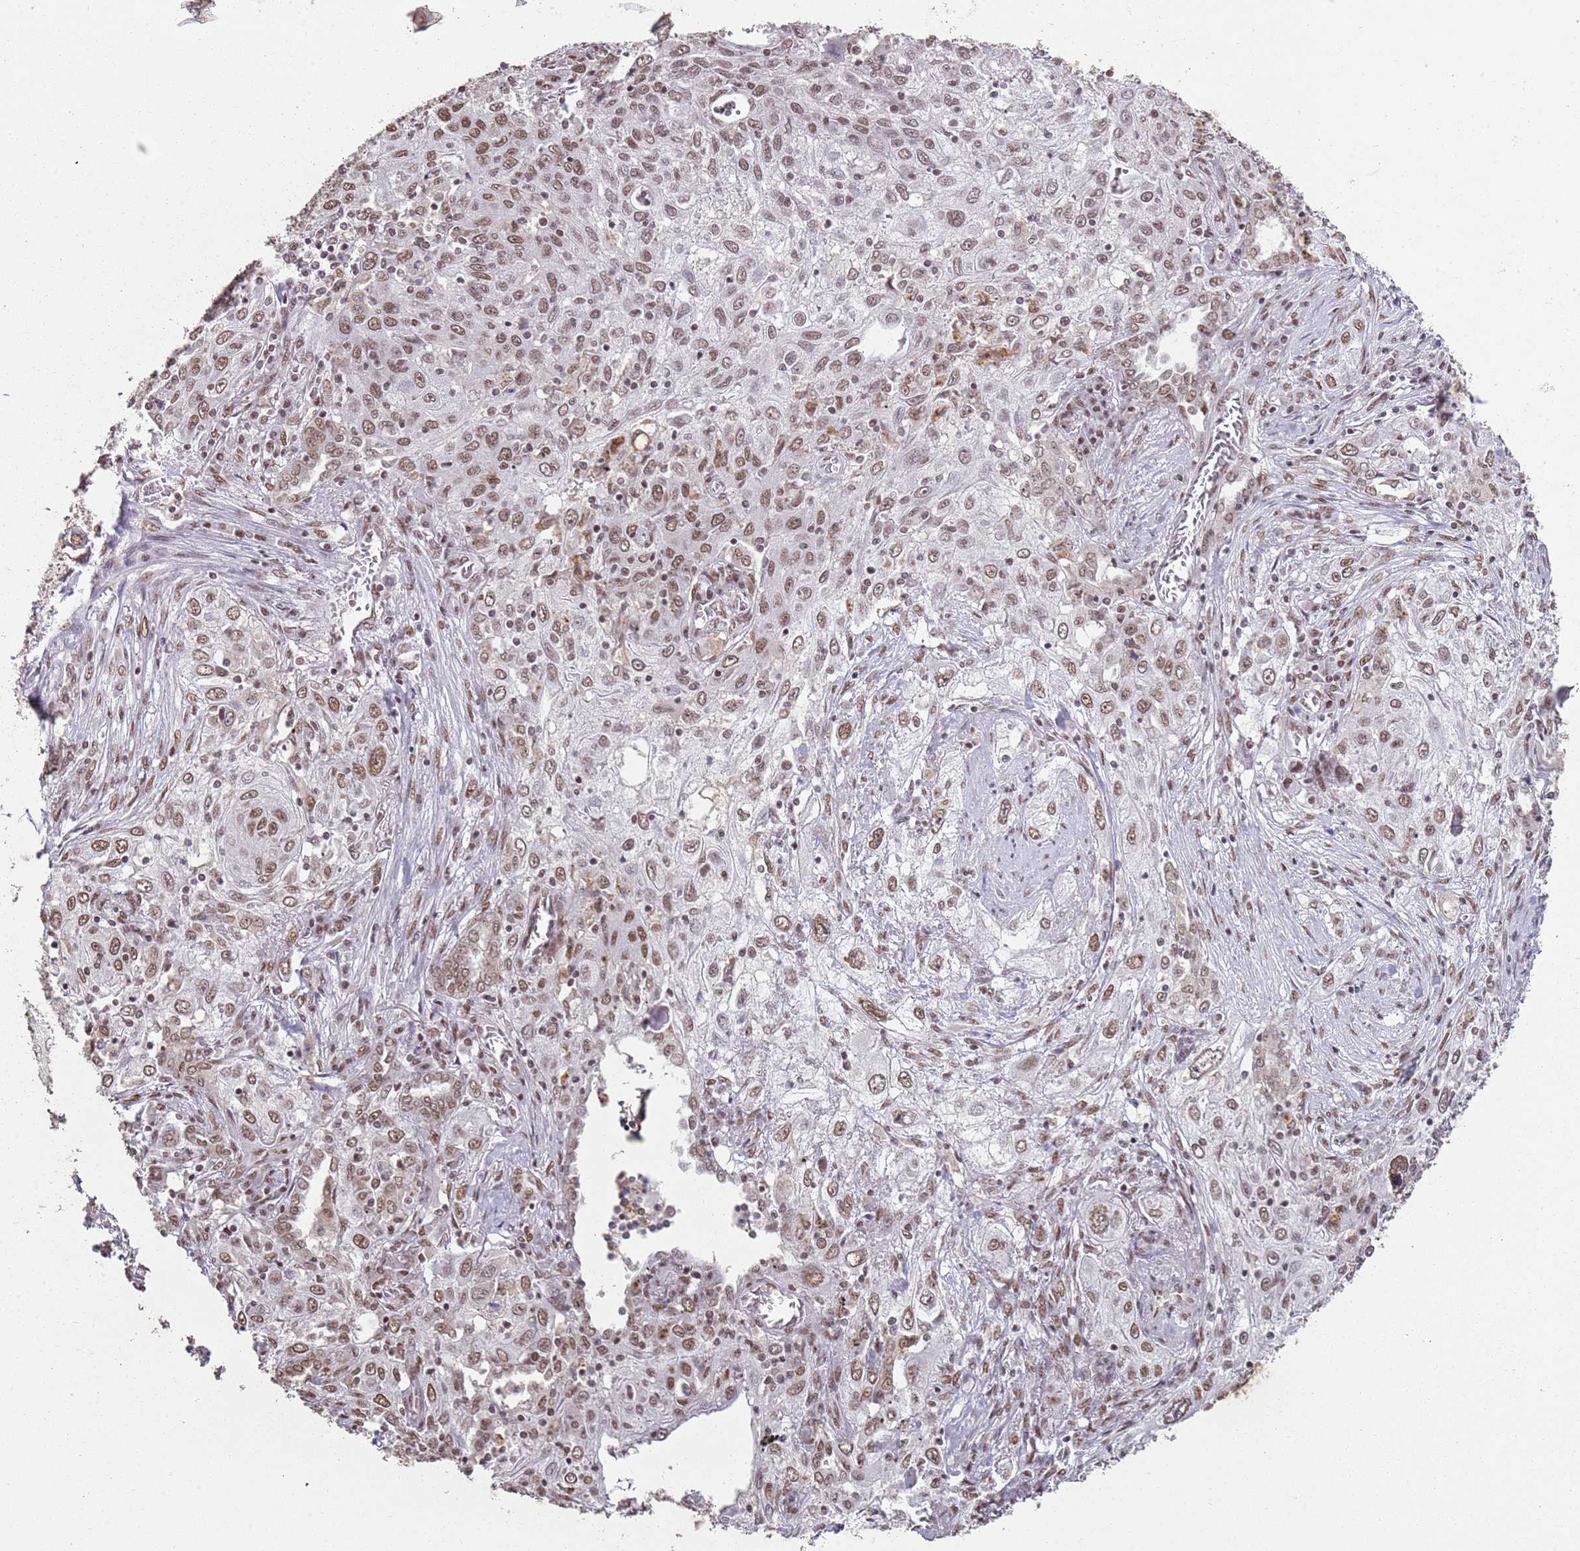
{"staining": {"intensity": "moderate", "quantity": ">75%", "location": "nuclear"}, "tissue": "lung cancer", "cell_type": "Tumor cells", "image_type": "cancer", "snomed": [{"axis": "morphology", "description": "Squamous cell carcinoma, NOS"}, {"axis": "topography", "description": "Lung"}], "caption": "Squamous cell carcinoma (lung) stained with DAB IHC displays medium levels of moderate nuclear positivity in approximately >75% of tumor cells. (Brightfield microscopy of DAB IHC at high magnification).", "gene": "ARL14EP", "patient": {"sex": "female", "age": 69}}